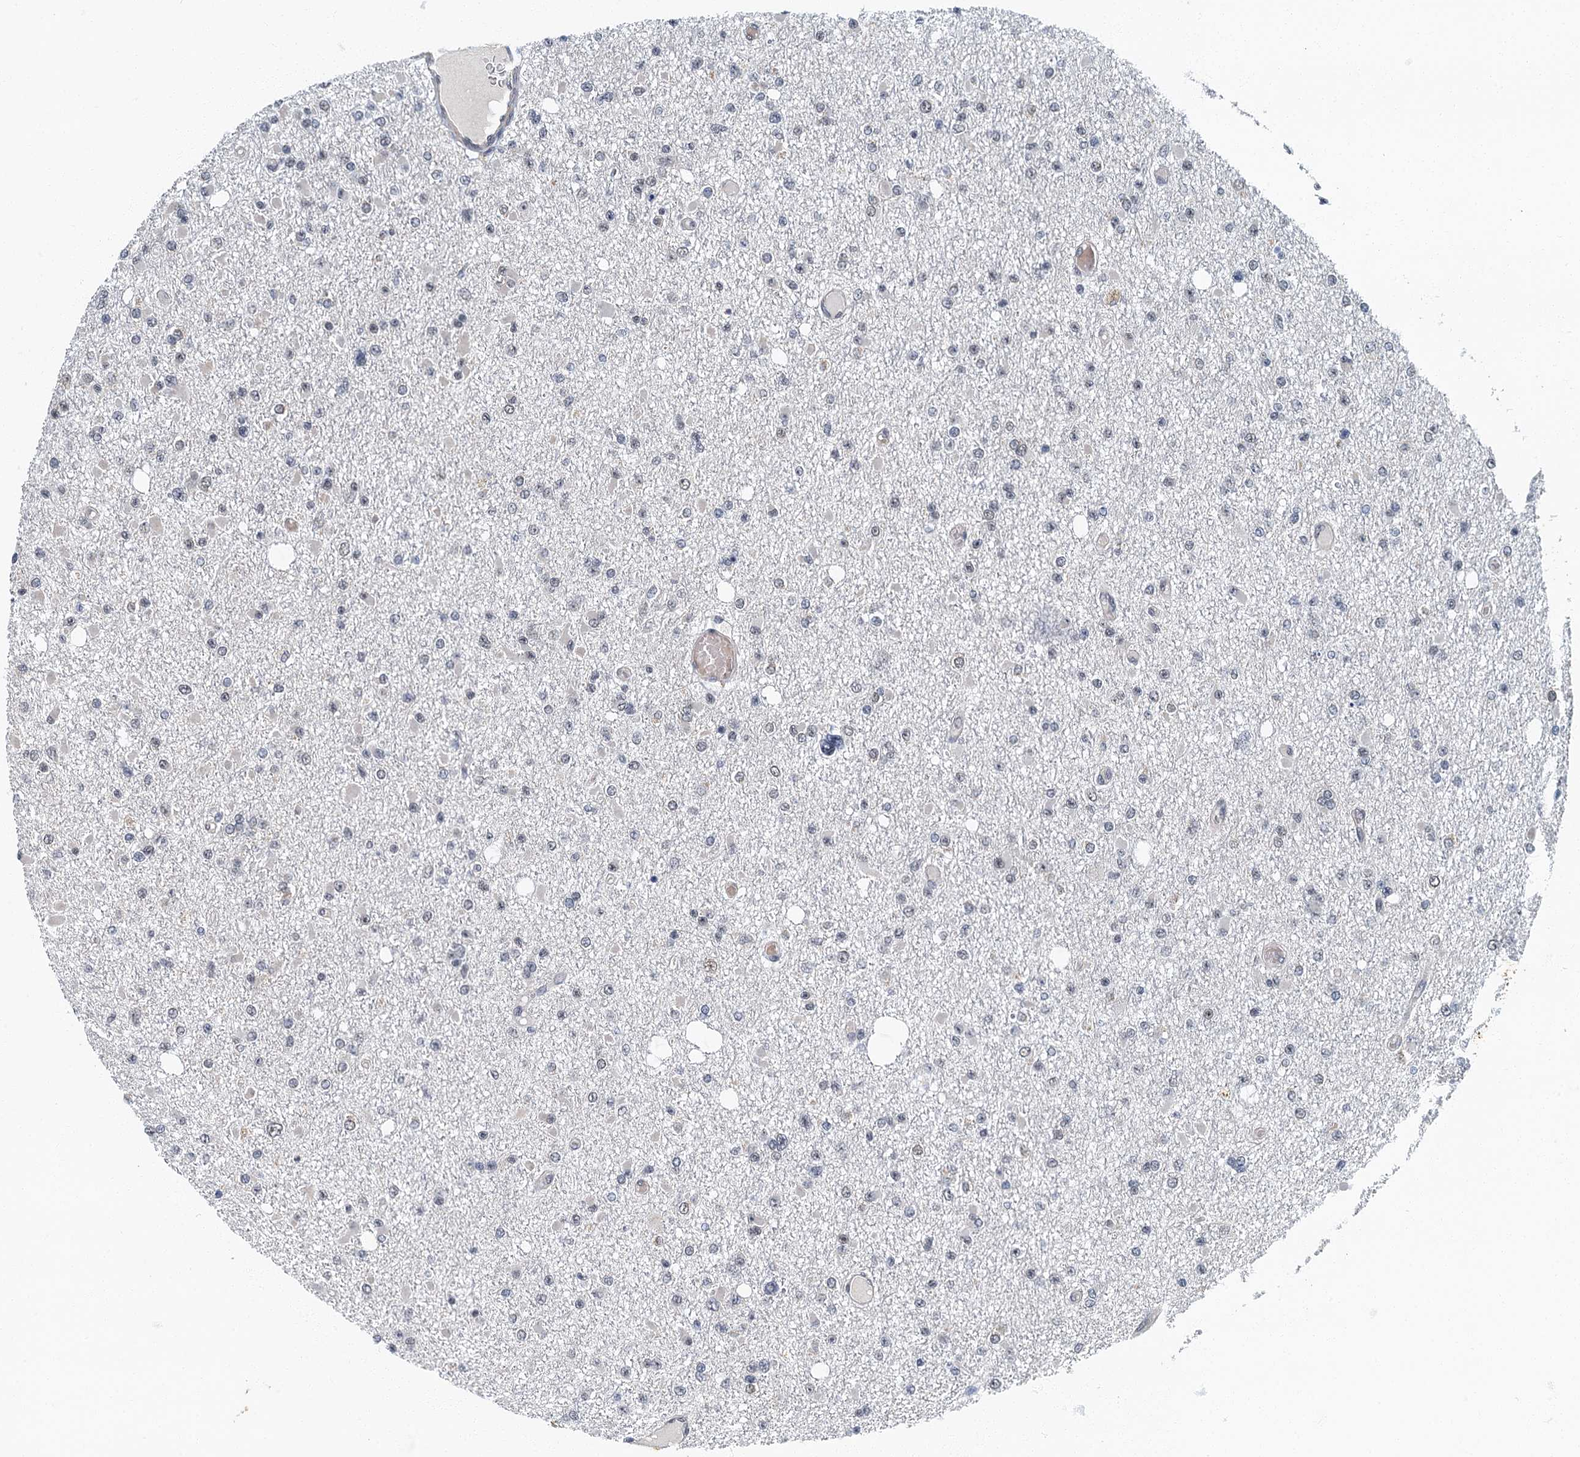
{"staining": {"intensity": "negative", "quantity": "none", "location": "none"}, "tissue": "glioma", "cell_type": "Tumor cells", "image_type": "cancer", "snomed": [{"axis": "morphology", "description": "Glioma, malignant, Low grade"}, {"axis": "topography", "description": "Brain"}], "caption": "The IHC micrograph has no significant positivity in tumor cells of malignant glioma (low-grade) tissue.", "gene": "GADL1", "patient": {"sex": "female", "age": 22}}